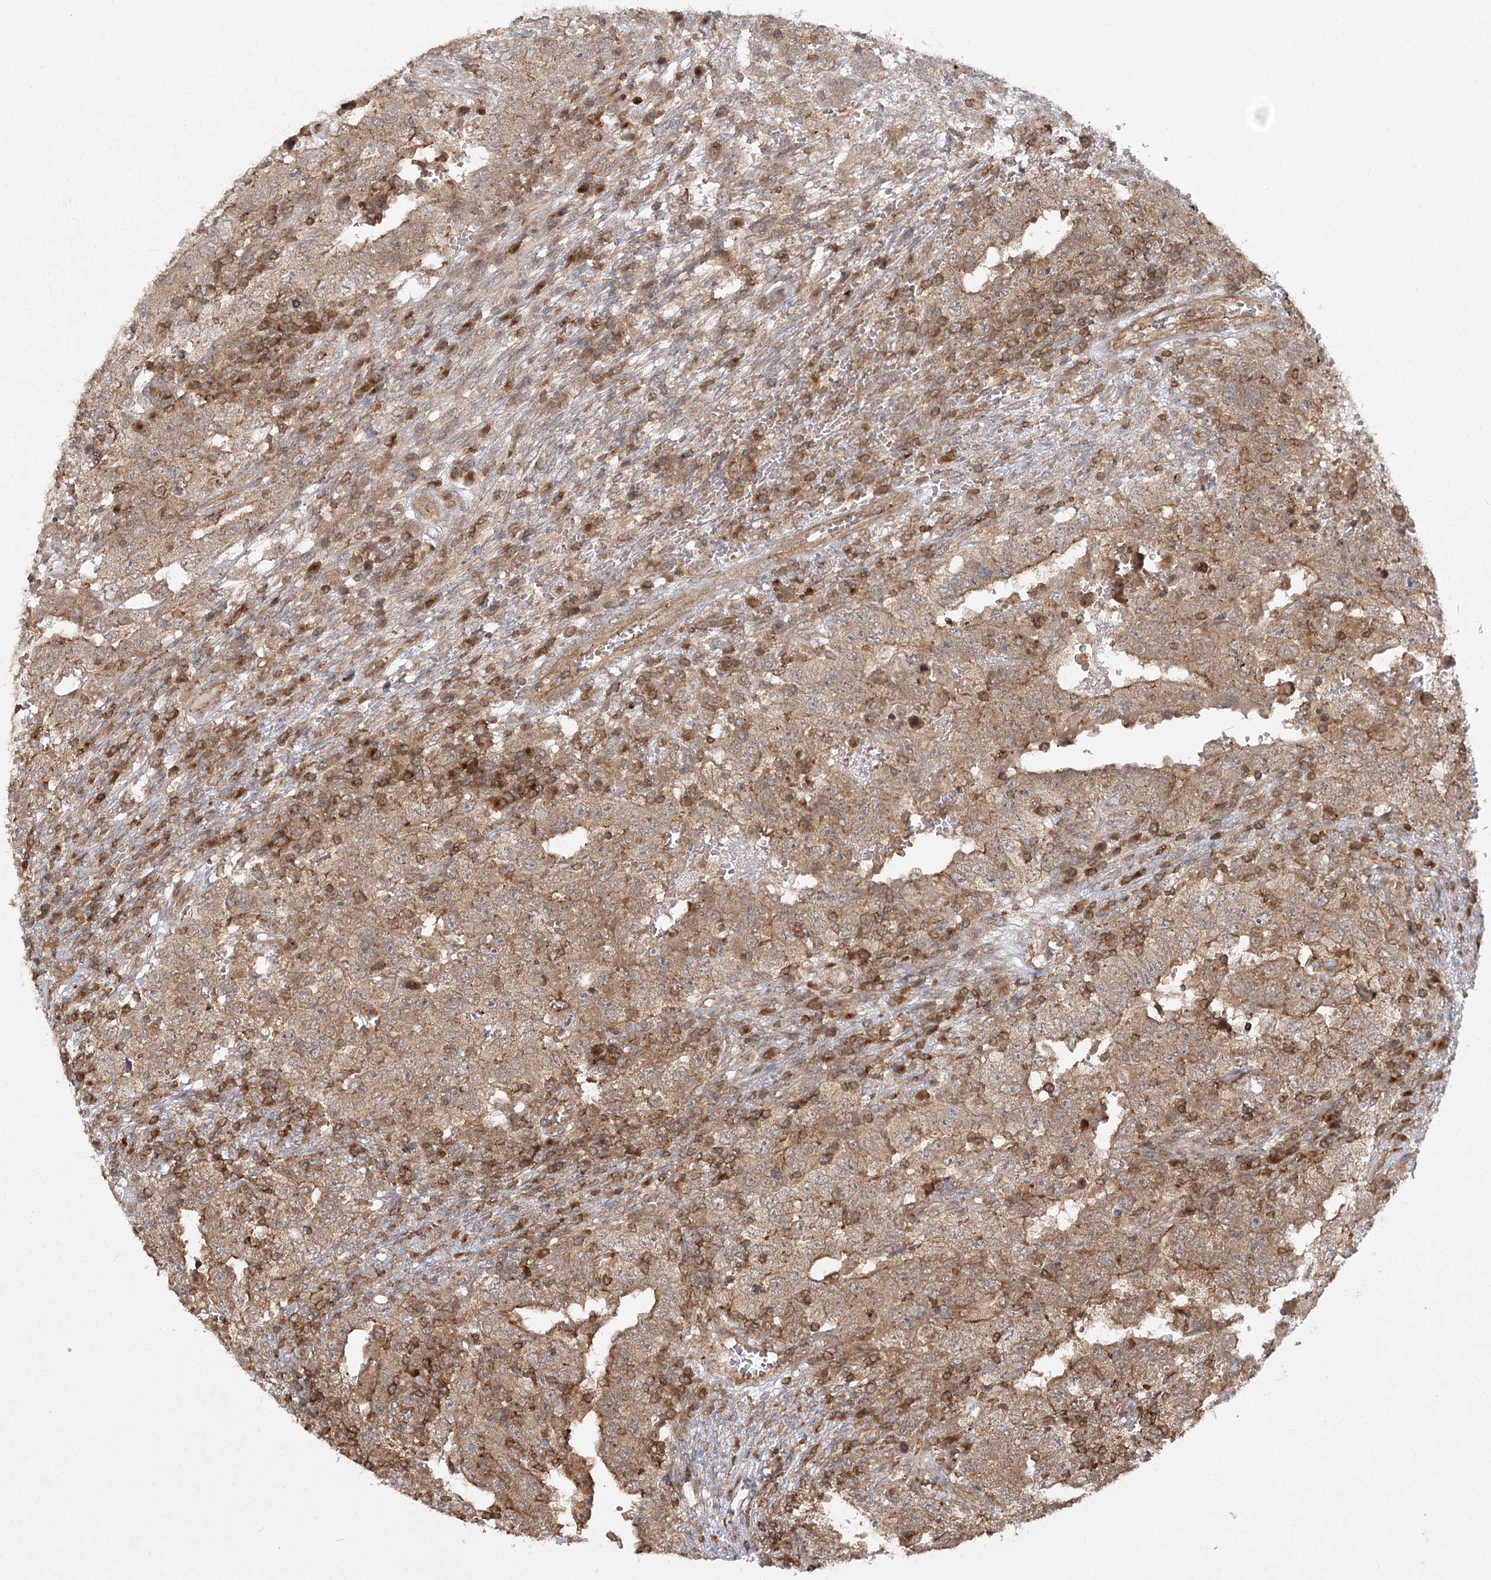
{"staining": {"intensity": "moderate", "quantity": ">75%", "location": "cytoplasmic/membranous"}, "tissue": "testis cancer", "cell_type": "Tumor cells", "image_type": "cancer", "snomed": [{"axis": "morphology", "description": "Carcinoma, Embryonal, NOS"}, {"axis": "topography", "description": "Testis"}], "caption": "Testis cancer (embryonal carcinoma) stained with immunohistochemistry shows moderate cytoplasmic/membranous expression in approximately >75% of tumor cells. (DAB = brown stain, brightfield microscopy at high magnification).", "gene": "MDFIC", "patient": {"sex": "male", "age": 26}}